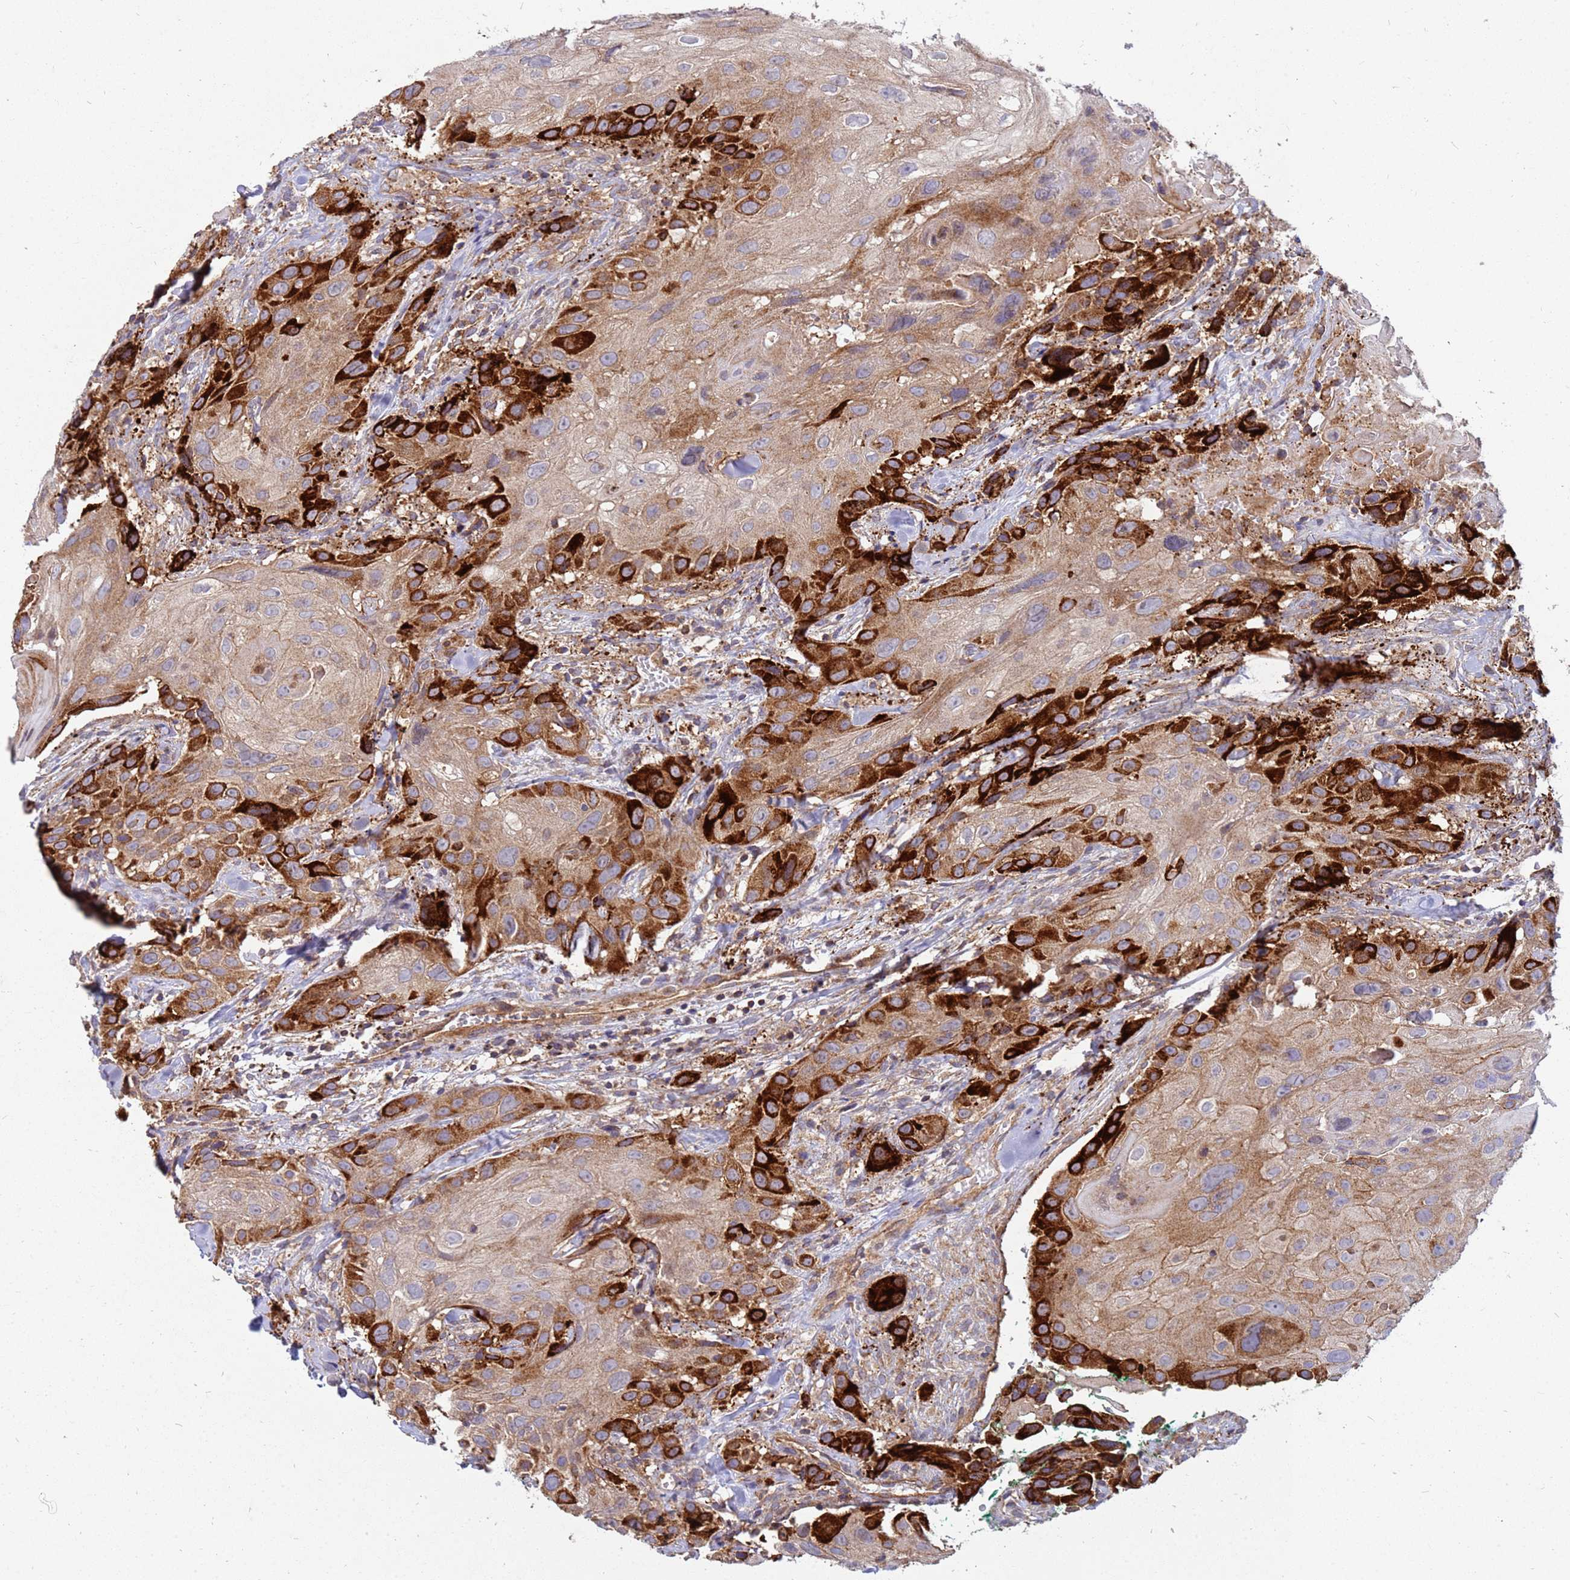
{"staining": {"intensity": "strong", "quantity": "25%-75%", "location": "cytoplasmic/membranous"}, "tissue": "head and neck cancer", "cell_type": "Tumor cells", "image_type": "cancer", "snomed": [{"axis": "morphology", "description": "Squamous cell carcinoma, NOS"}, {"axis": "topography", "description": "Head-Neck"}], "caption": "Head and neck cancer (squamous cell carcinoma) stained with immunohistochemistry (IHC) exhibits strong cytoplasmic/membranous expression in about 25%-75% of tumor cells.", "gene": "CDC34", "patient": {"sex": "male", "age": 81}}